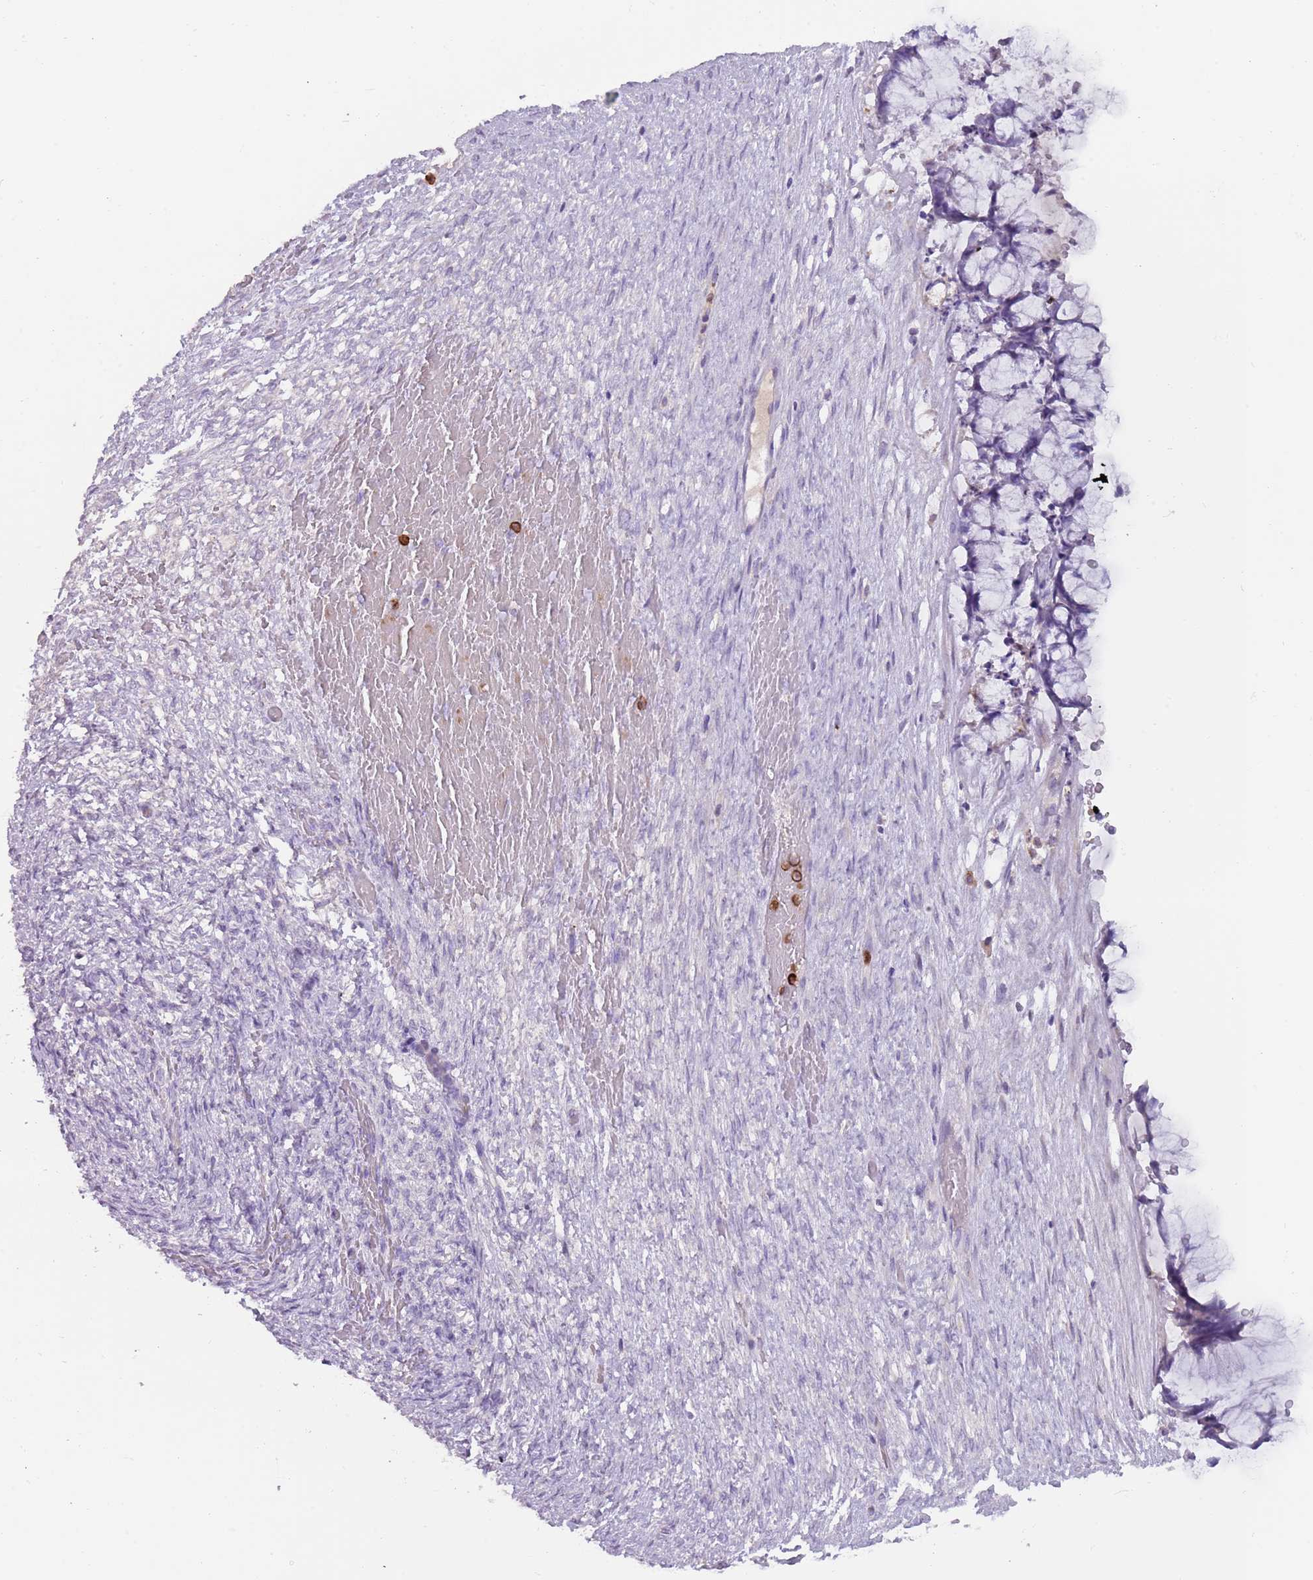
{"staining": {"intensity": "negative", "quantity": "none", "location": "none"}, "tissue": "ovarian cancer", "cell_type": "Tumor cells", "image_type": "cancer", "snomed": [{"axis": "morphology", "description": "Cystadenocarcinoma, mucinous, NOS"}, {"axis": "topography", "description": "Ovary"}], "caption": "The micrograph shows no staining of tumor cells in mucinous cystadenocarcinoma (ovarian). (DAB (3,3'-diaminobenzidine) IHC visualized using brightfield microscopy, high magnification).", "gene": "TMEM251", "patient": {"sex": "female", "age": 42}}